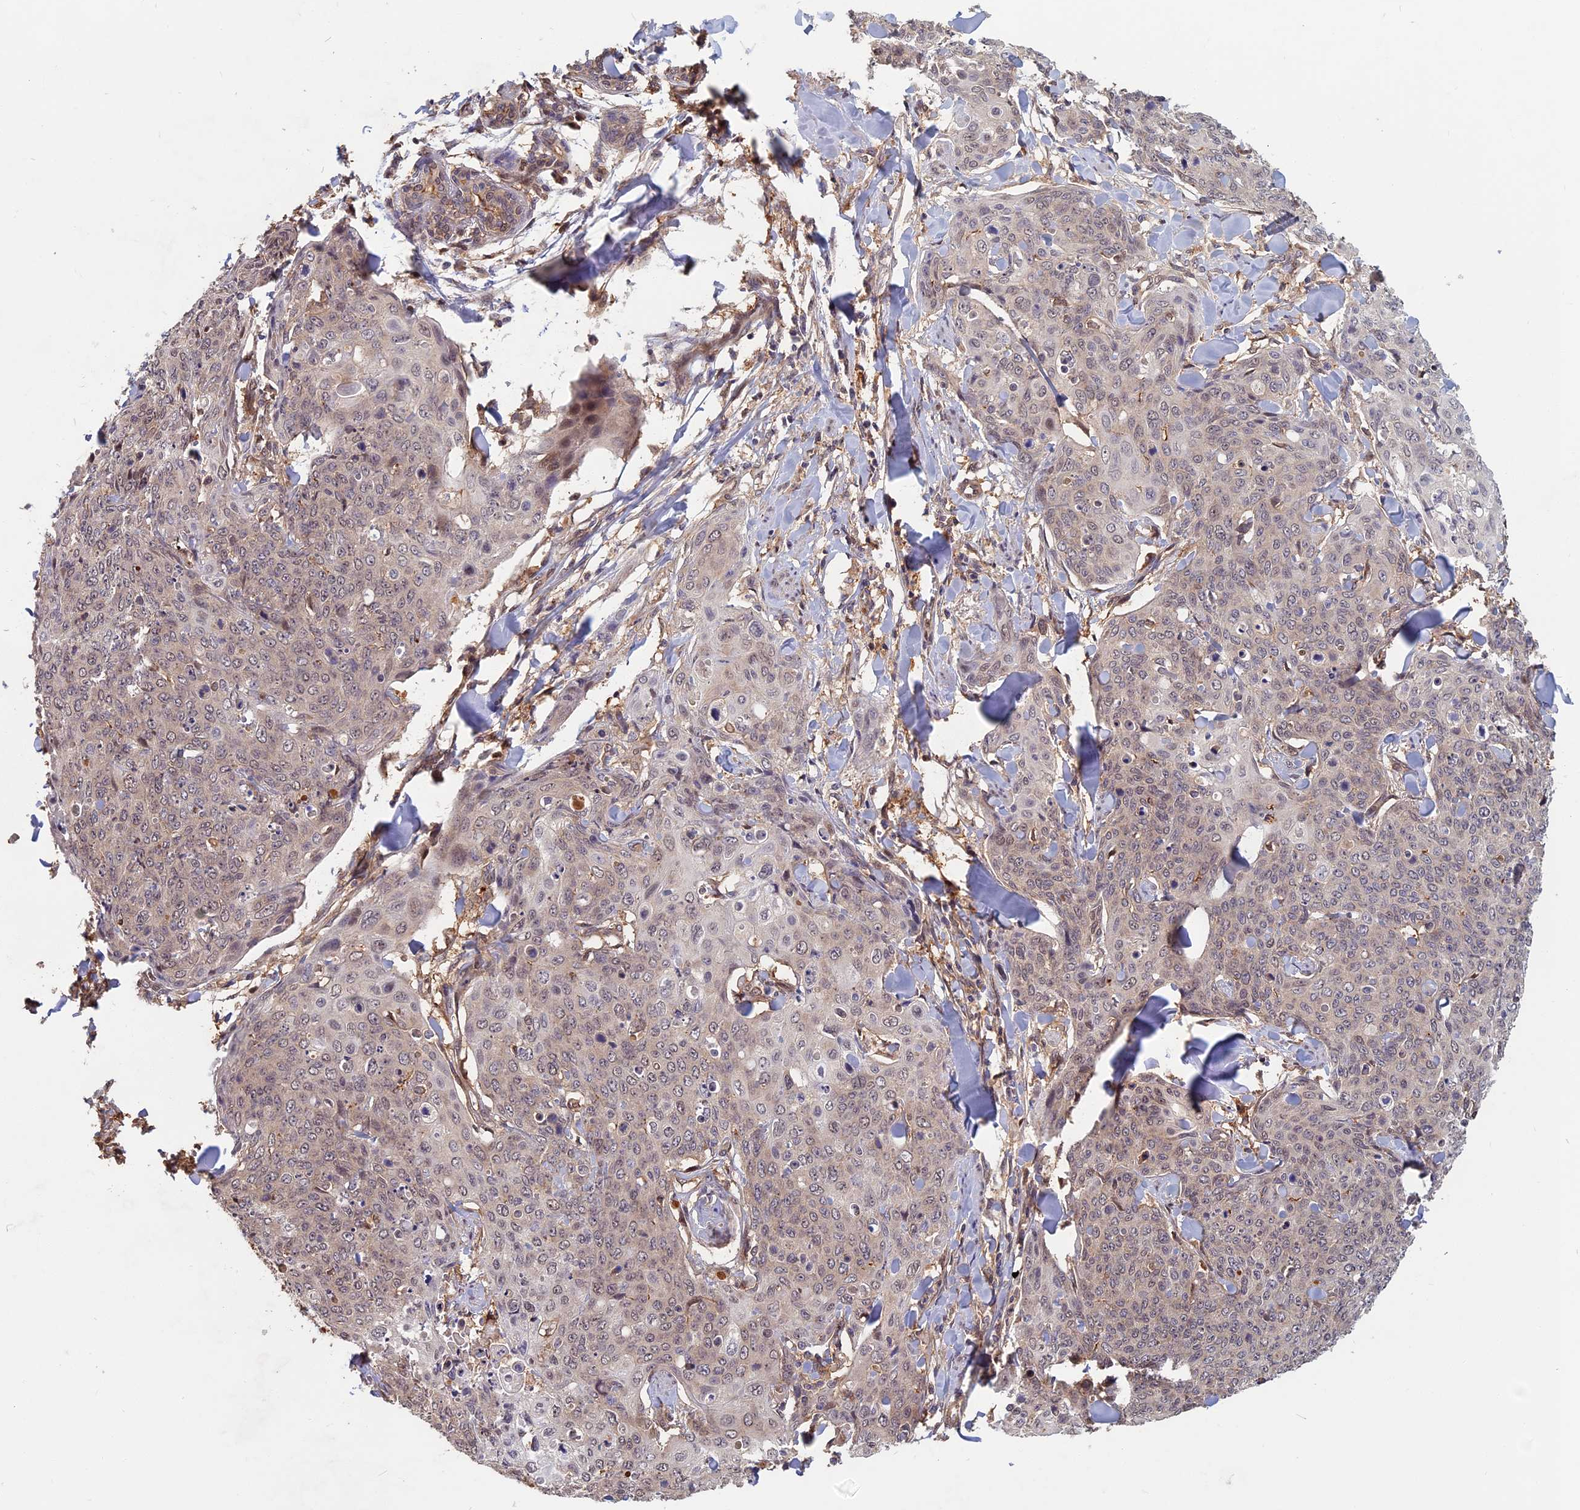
{"staining": {"intensity": "weak", "quantity": "25%-75%", "location": "cytoplasmic/membranous,nuclear"}, "tissue": "skin cancer", "cell_type": "Tumor cells", "image_type": "cancer", "snomed": [{"axis": "morphology", "description": "Squamous cell carcinoma, NOS"}, {"axis": "topography", "description": "Skin"}, {"axis": "topography", "description": "Vulva"}], "caption": "This is an image of immunohistochemistry staining of skin cancer, which shows weak staining in the cytoplasmic/membranous and nuclear of tumor cells.", "gene": "SPG11", "patient": {"sex": "female", "age": 85}}